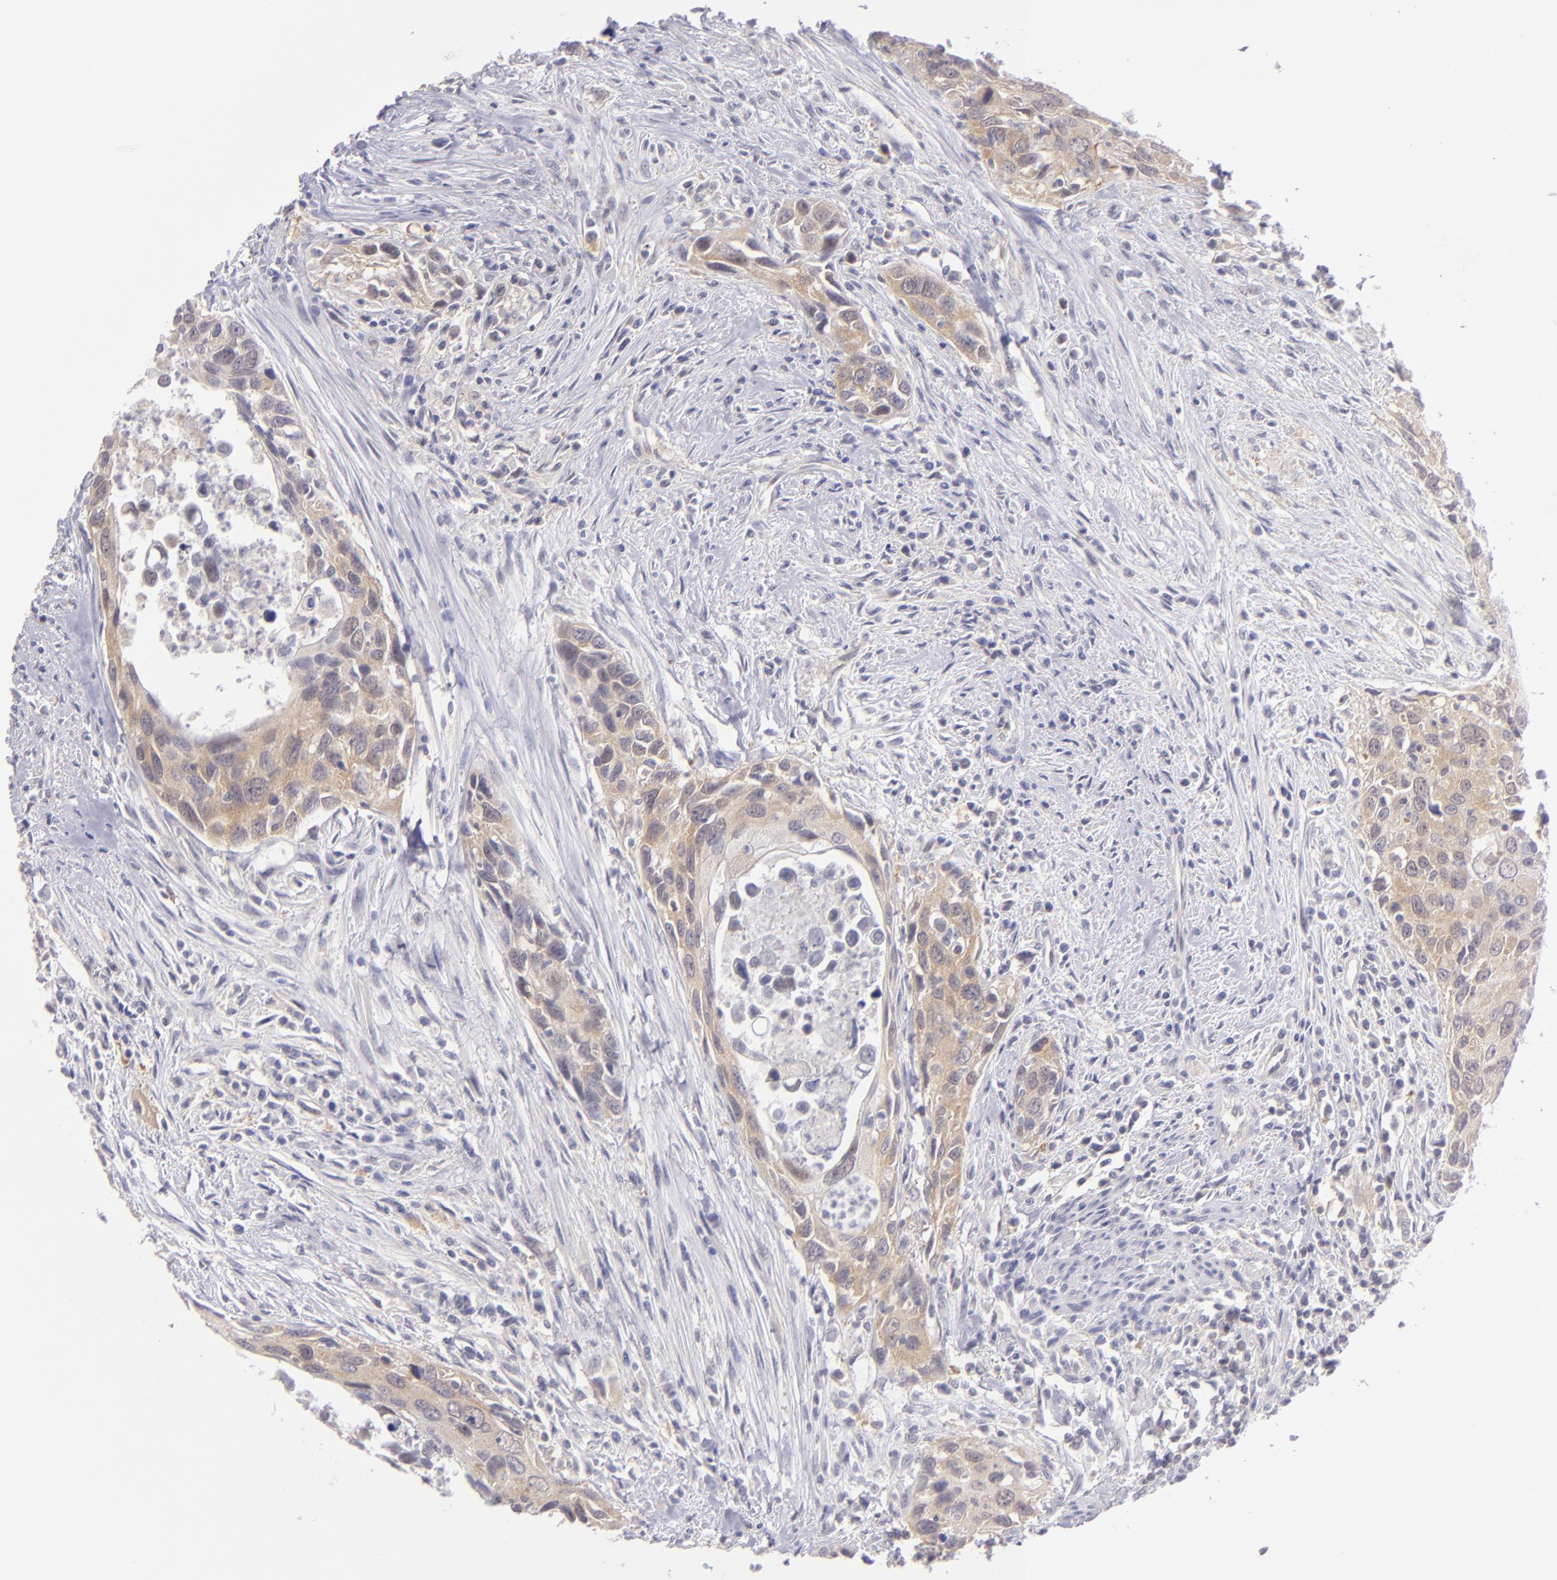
{"staining": {"intensity": "moderate", "quantity": ">75%", "location": "cytoplasmic/membranous"}, "tissue": "urothelial cancer", "cell_type": "Tumor cells", "image_type": "cancer", "snomed": [{"axis": "morphology", "description": "Urothelial carcinoma, High grade"}, {"axis": "topography", "description": "Urinary bladder"}], "caption": "A brown stain highlights moderate cytoplasmic/membranous staining of a protein in human urothelial cancer tumor cells.", "gene": "PTPN13", "patient": {"sex": "male", "age": 71}}